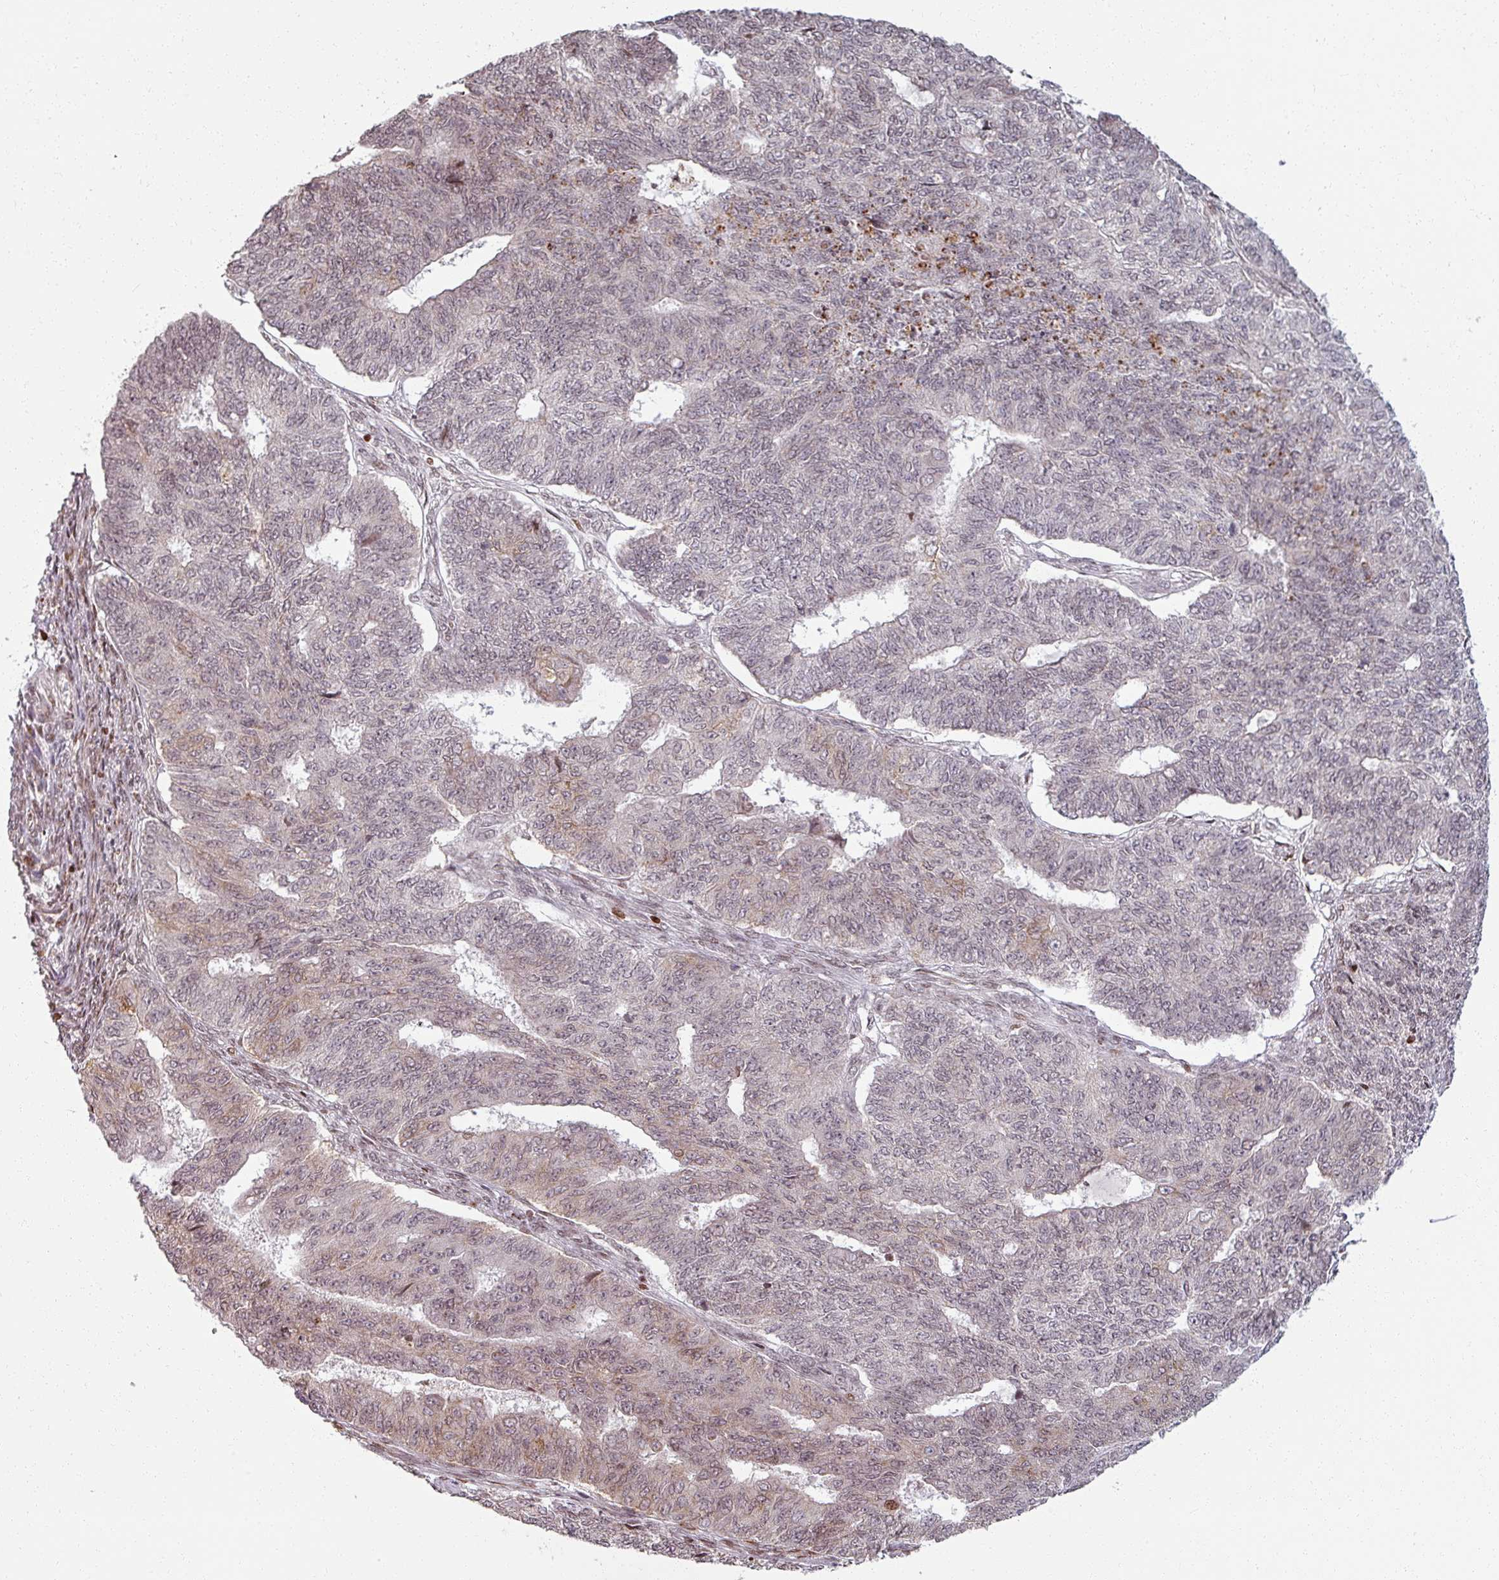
{"staining": {"intensity": "weak", "quantity": "25%-75%", "location": "cytoplasmic/membranous"}, "tissue": "endometrial cancer", "cell_type": "Tumor cells", "image_type": "cancer", "snomed": [{"axis": "morphology", "description": "Adenocarcinoma, NOS"}, {"axis": "topography", "description": "Endometrium"}], "caption": "A low amount of weak cytoplasmic/membranous positivity is appreciated in about 25%-75% of tumor cells in endometrial cancer tissue.", "gene": "NCOR1", "patient": {"sex": "female", "age": 32}}